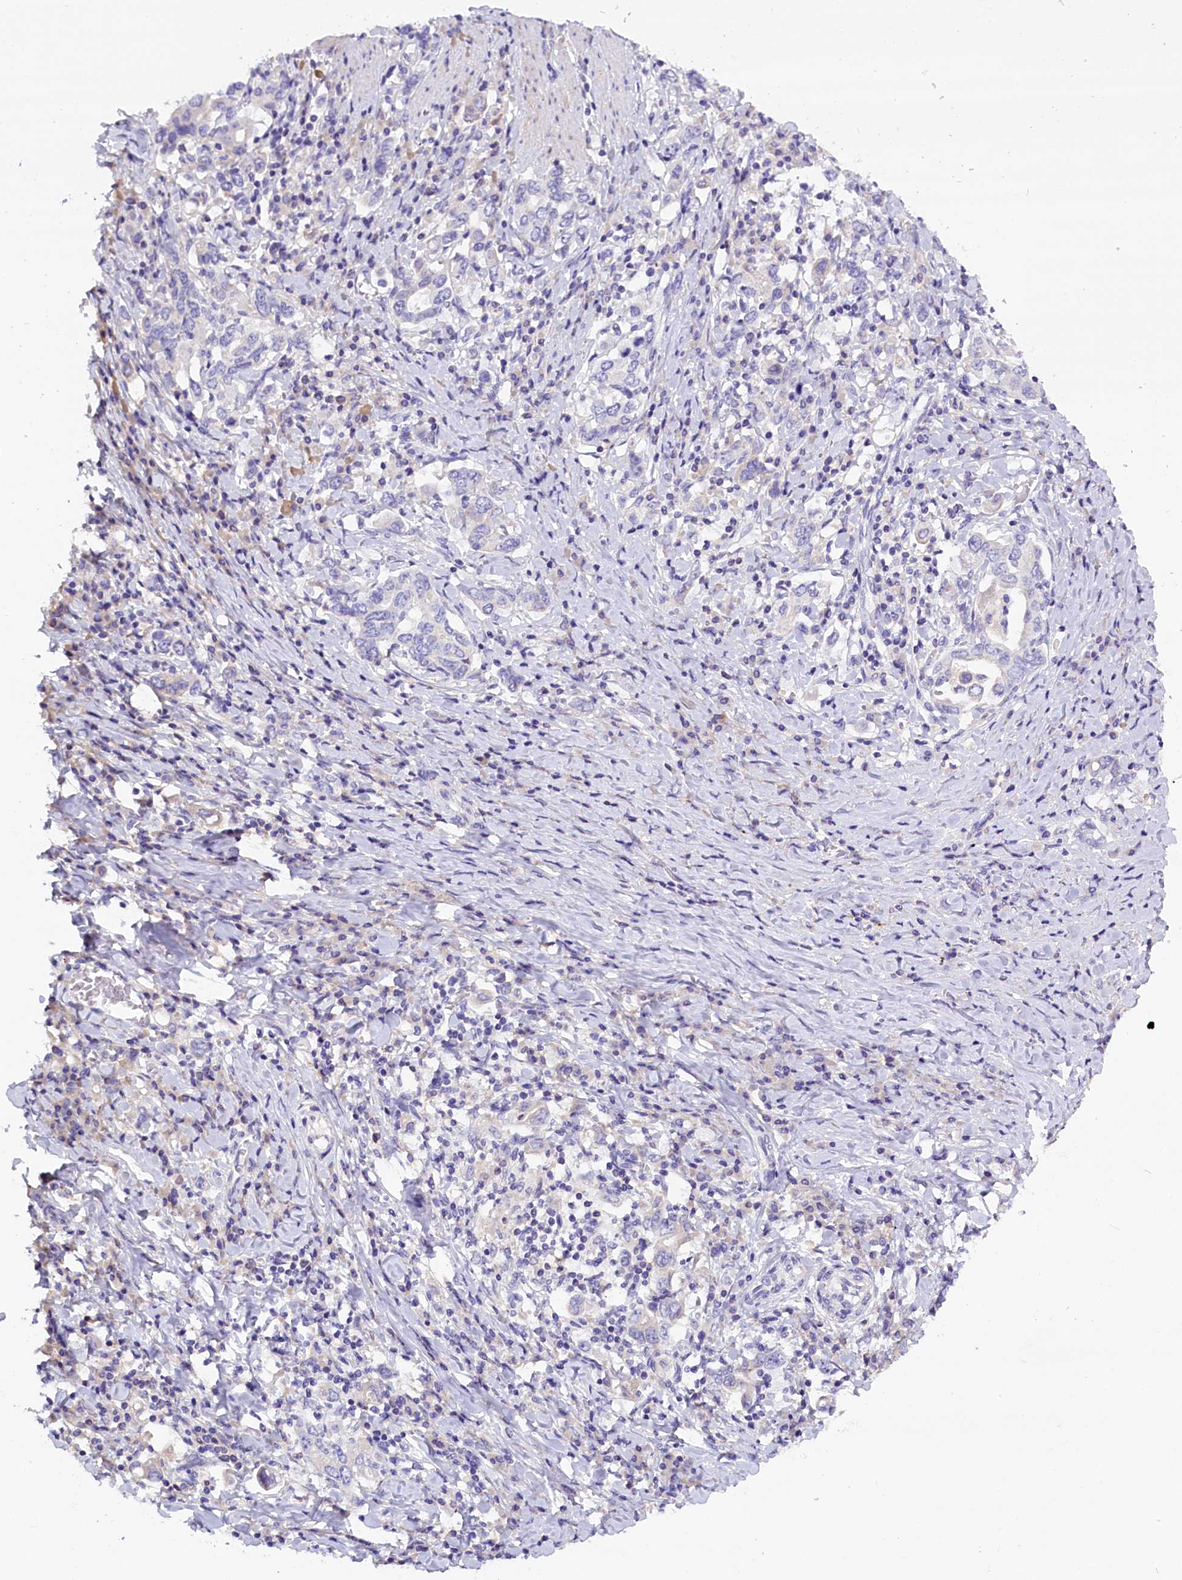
{"staining": {"intensity": "negative", "quantity": "none", "location": "none"}, "tissue": "stomach cancer", "cell_type": "Tumor cells", "image_type": "cancer", "snomed": [{"axis": "morphology", "description": "Adenocarcinoma, NOS"}, {"axis": "topography", "description": "Stomach, upper"}, {"axis": "topography", "description": "Stomach"}], "caption": "Immunohistochemistry (IHC) histopathology image of human stomach adenocarcinoma stained for a protein (brown), which displays no staining in tumor cells.", "gene": "RTTN", "patient": {"sex": "male", "age": 62}}